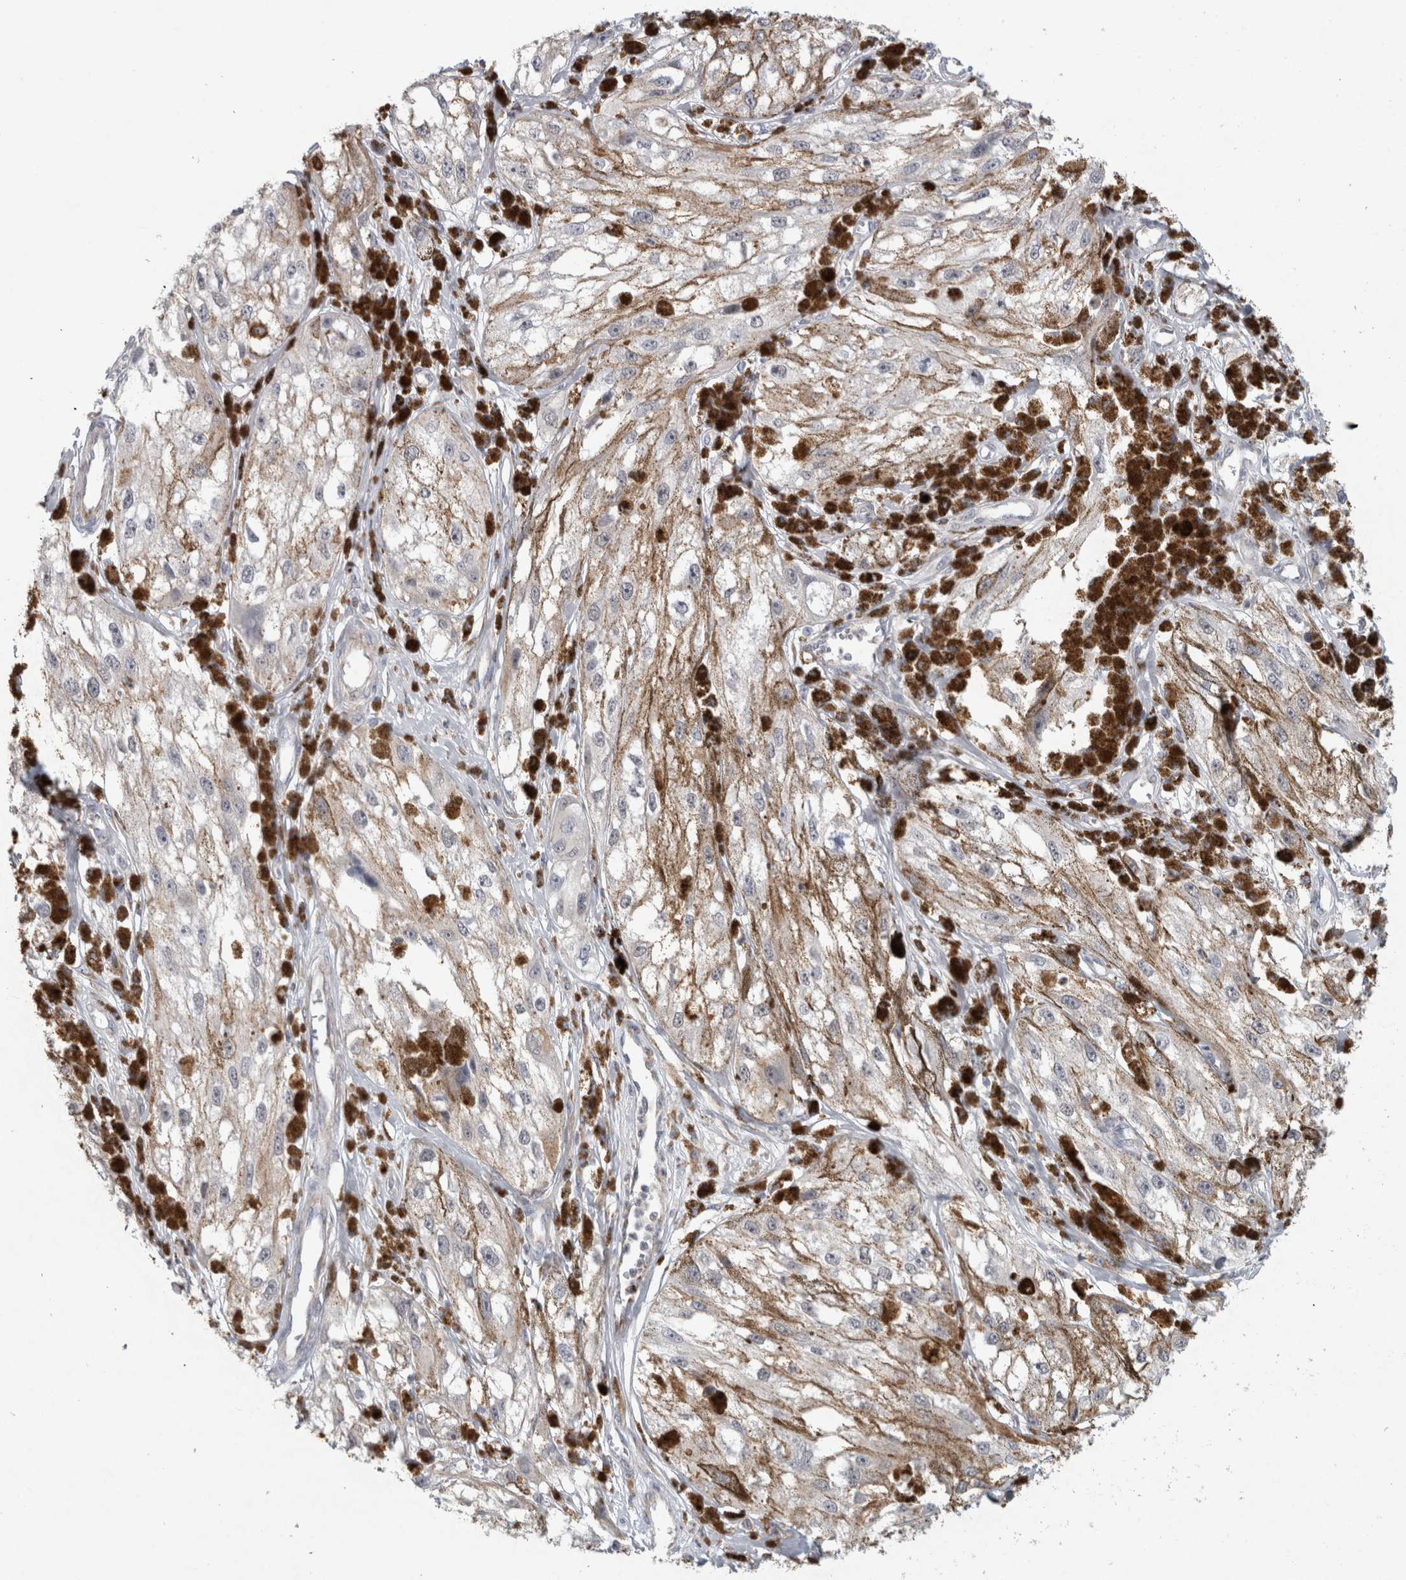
{"staining": {"intensity": "negative", "quantity": "none", "location": "none"}, "tissue": "melanoma", "cell_type": "Tumor cells", "image_type": "cancer", "snomed": [{"axis": "morphology", "description": "Malignant melanoma, NOS"}, {"axis": "topography", "description": "Skin"}], "caption": "High magnification brightfield microscopy of melanoma stained with DAB (brown) and counterstained with hematoxylin (blue): tumor cells show no significant positivity.", "gene": "RAB18", "patient": {"sex": "male", "age": 88}}